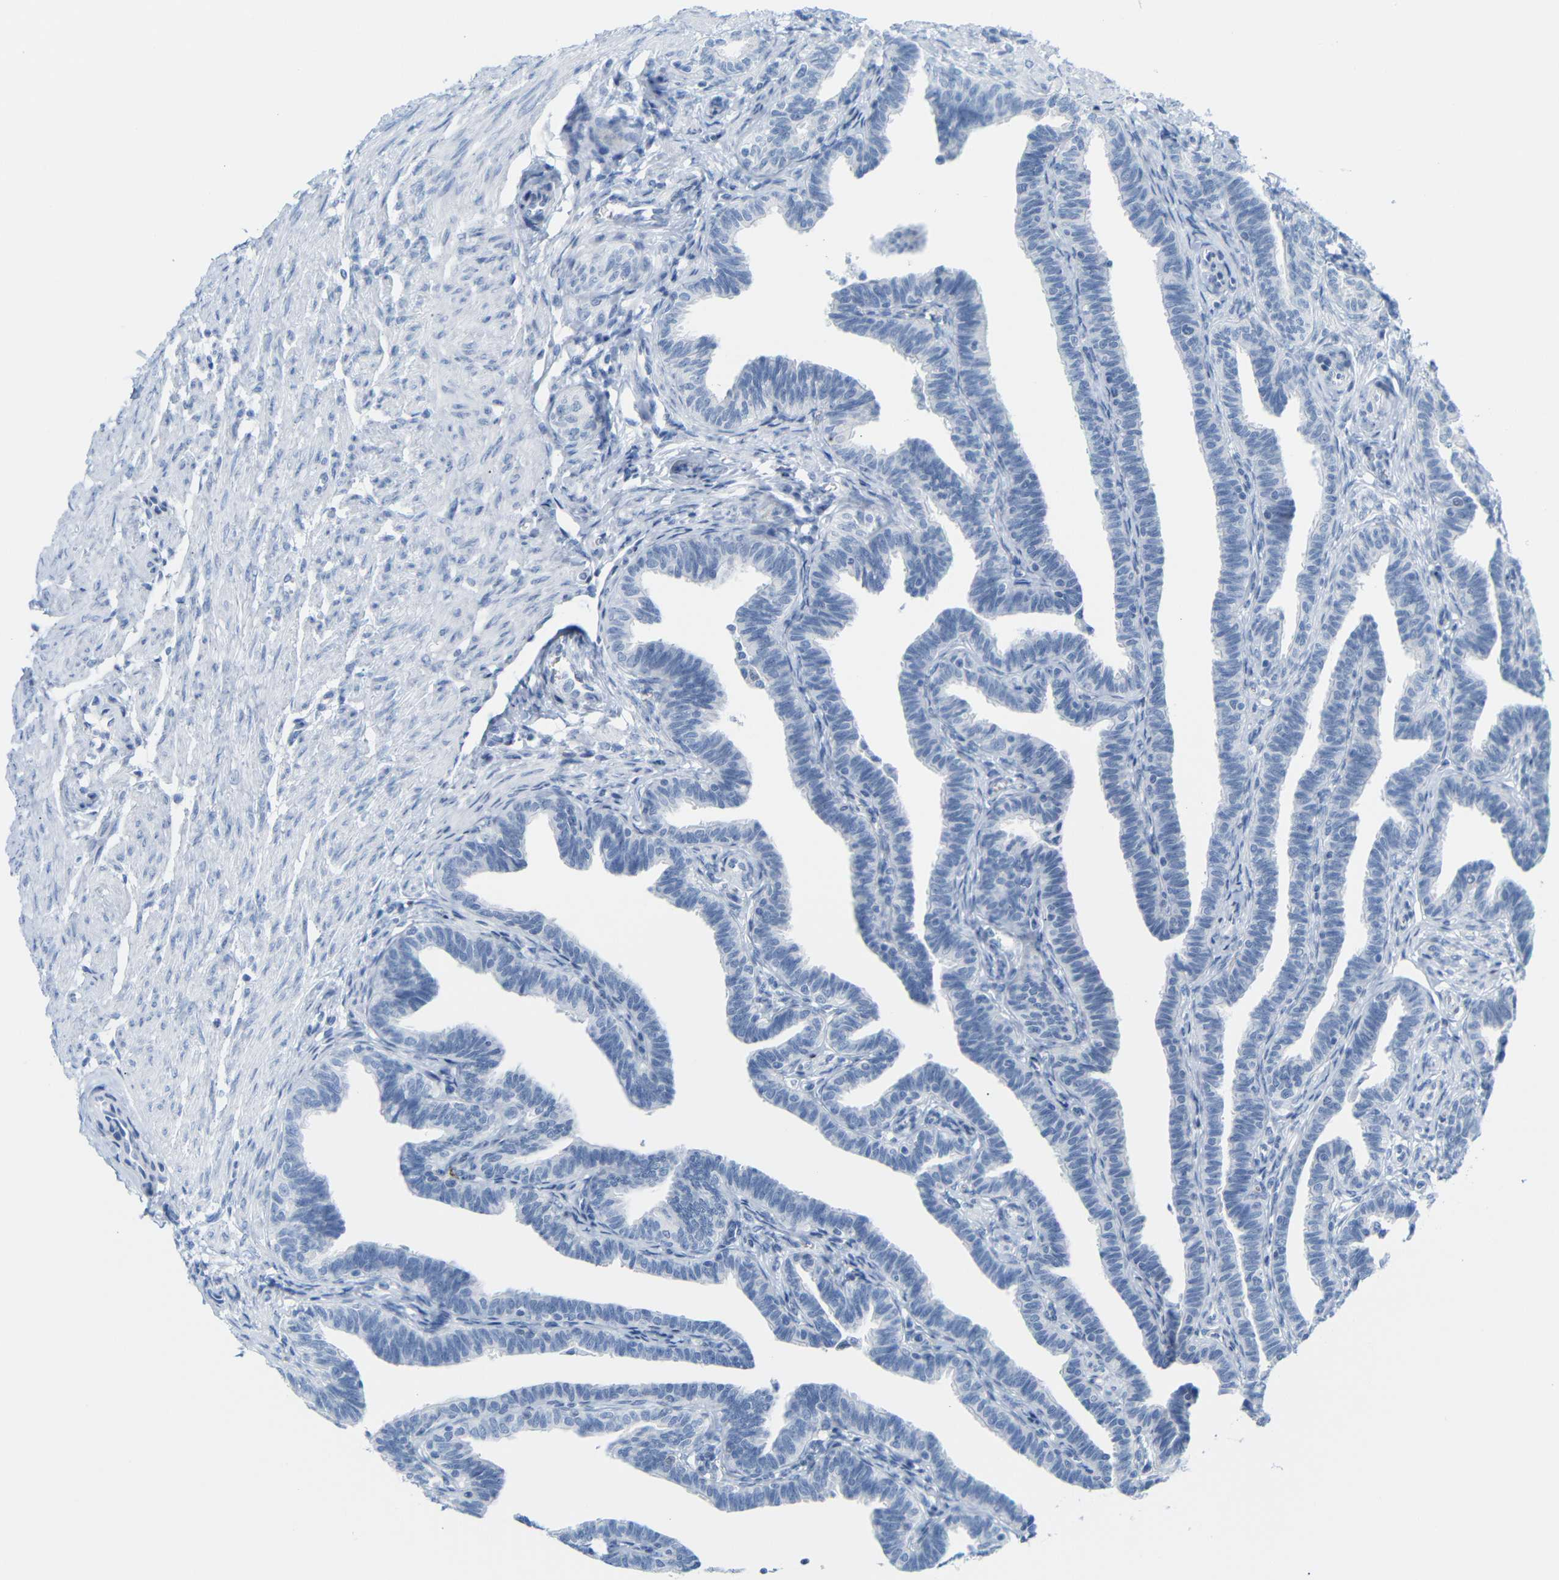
{"staining": {"intensity": "negative", "quantity": "none", "location": "none"}, "tissue": "fallopian tube", "cell_type": "Glandular cells", "image_type": "normal", "snomed": [{"axis": "morphology", "description": "Normal tissue, NOS"}, {"axis": "topography", "description": "Fallopian tube"}, {"axis": "topography", "description": "Ovary"}], "caption": "A histopathology image of human fallopian tube is negative for staining in glandular cells. Nuclei are stained in blue.", "gene": "MT1A", "patient": {"sex": "female", "age": 23}}